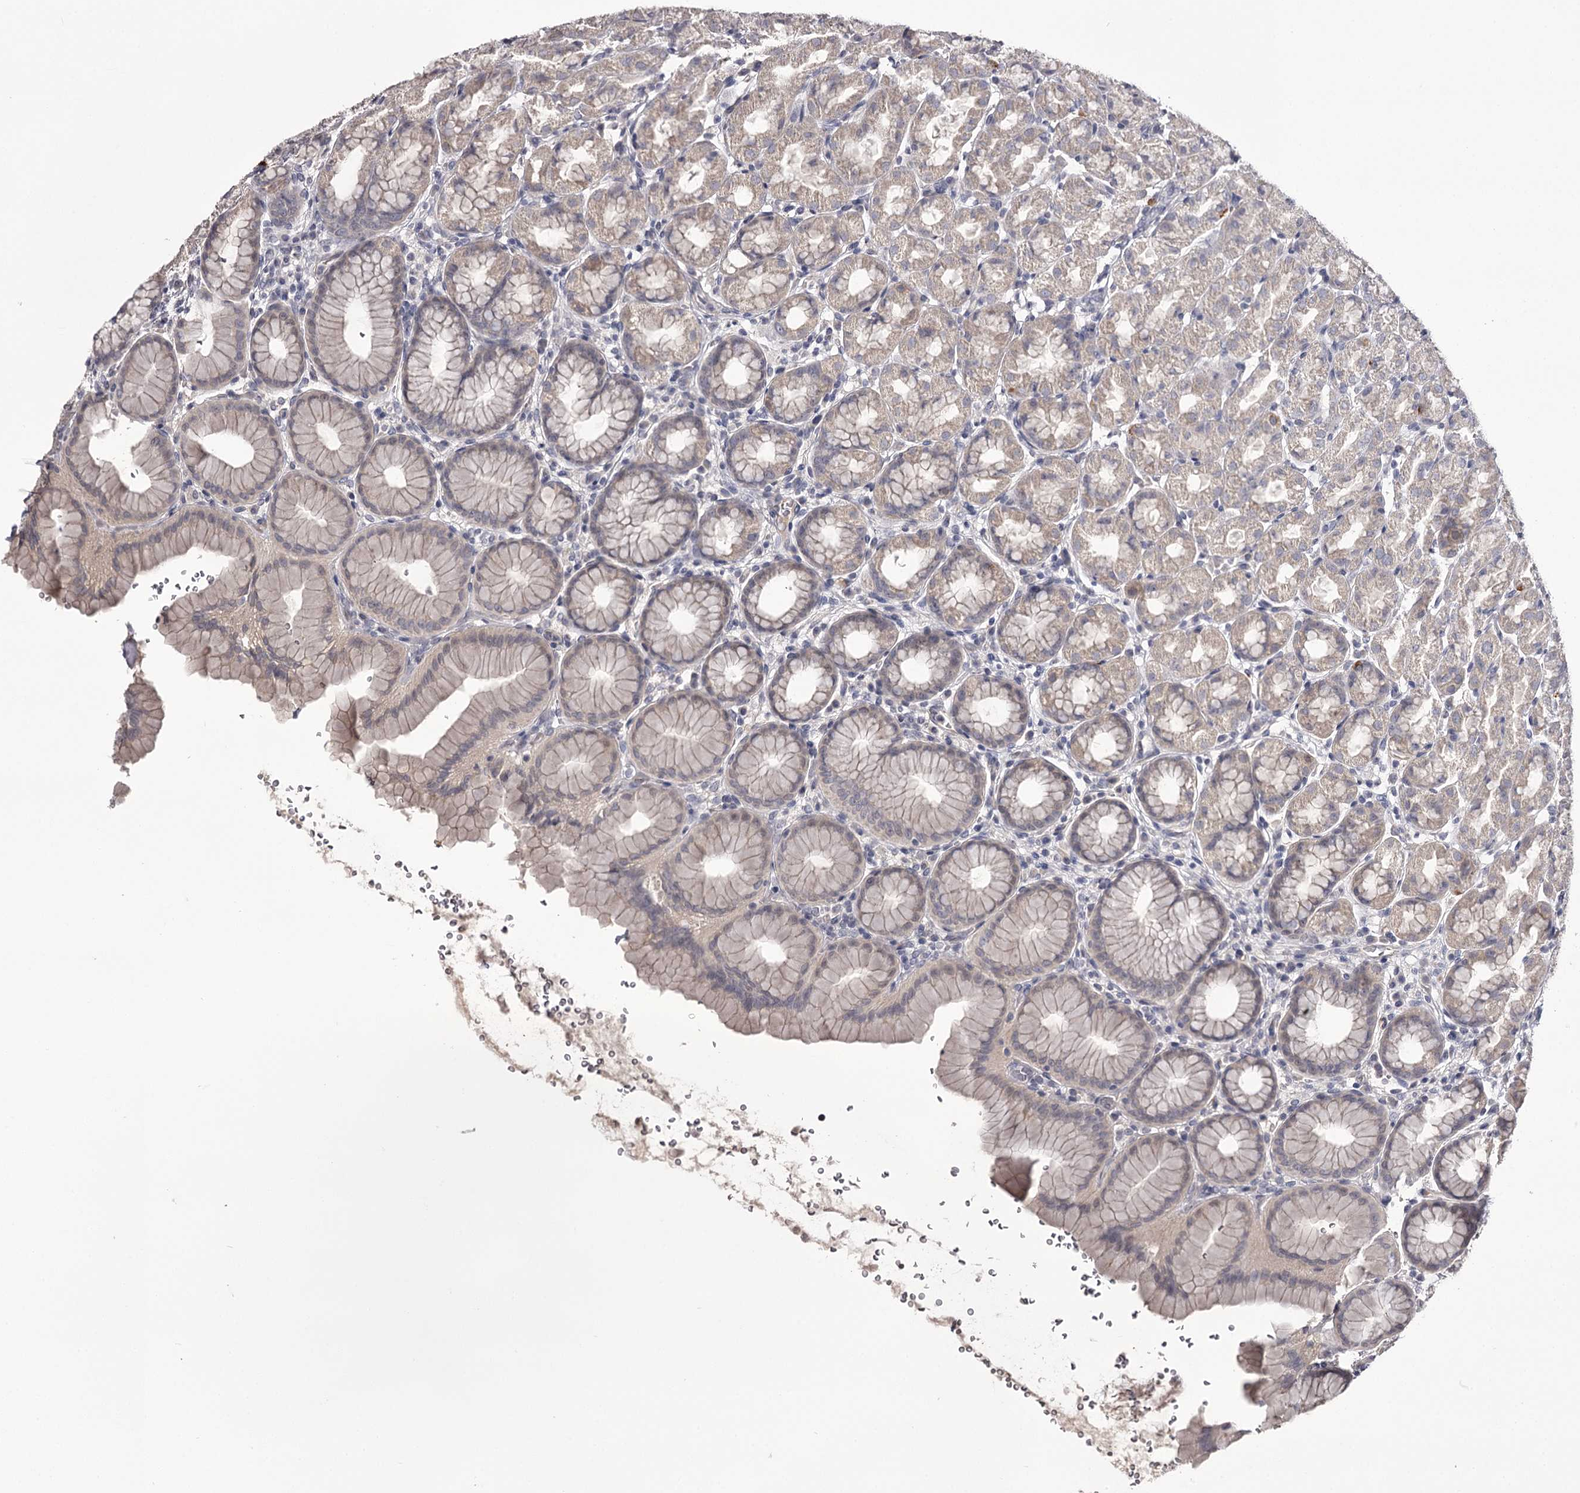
{"staining": {"intensity": "weak", "quantity": "<25%", "location": "cytoplasmic/membranous"}, "tissue": "stomach", "cell_type": "Glandular cells", "image_type": "normal", "snomed": [{"axis": "morphology", "description": "Normal tissue, NOS"}, {"axis": "topography", "description": "Stomach"}], "caption": "An image of stomach stained for a protein exhibits no brown staining in glandular cells. The staining is performed using DAB brown chromogen with nuclei counter-stained in using hematoxylin.", "gene": "PRM2", "patient": {"sex": "male", "age": 42}}